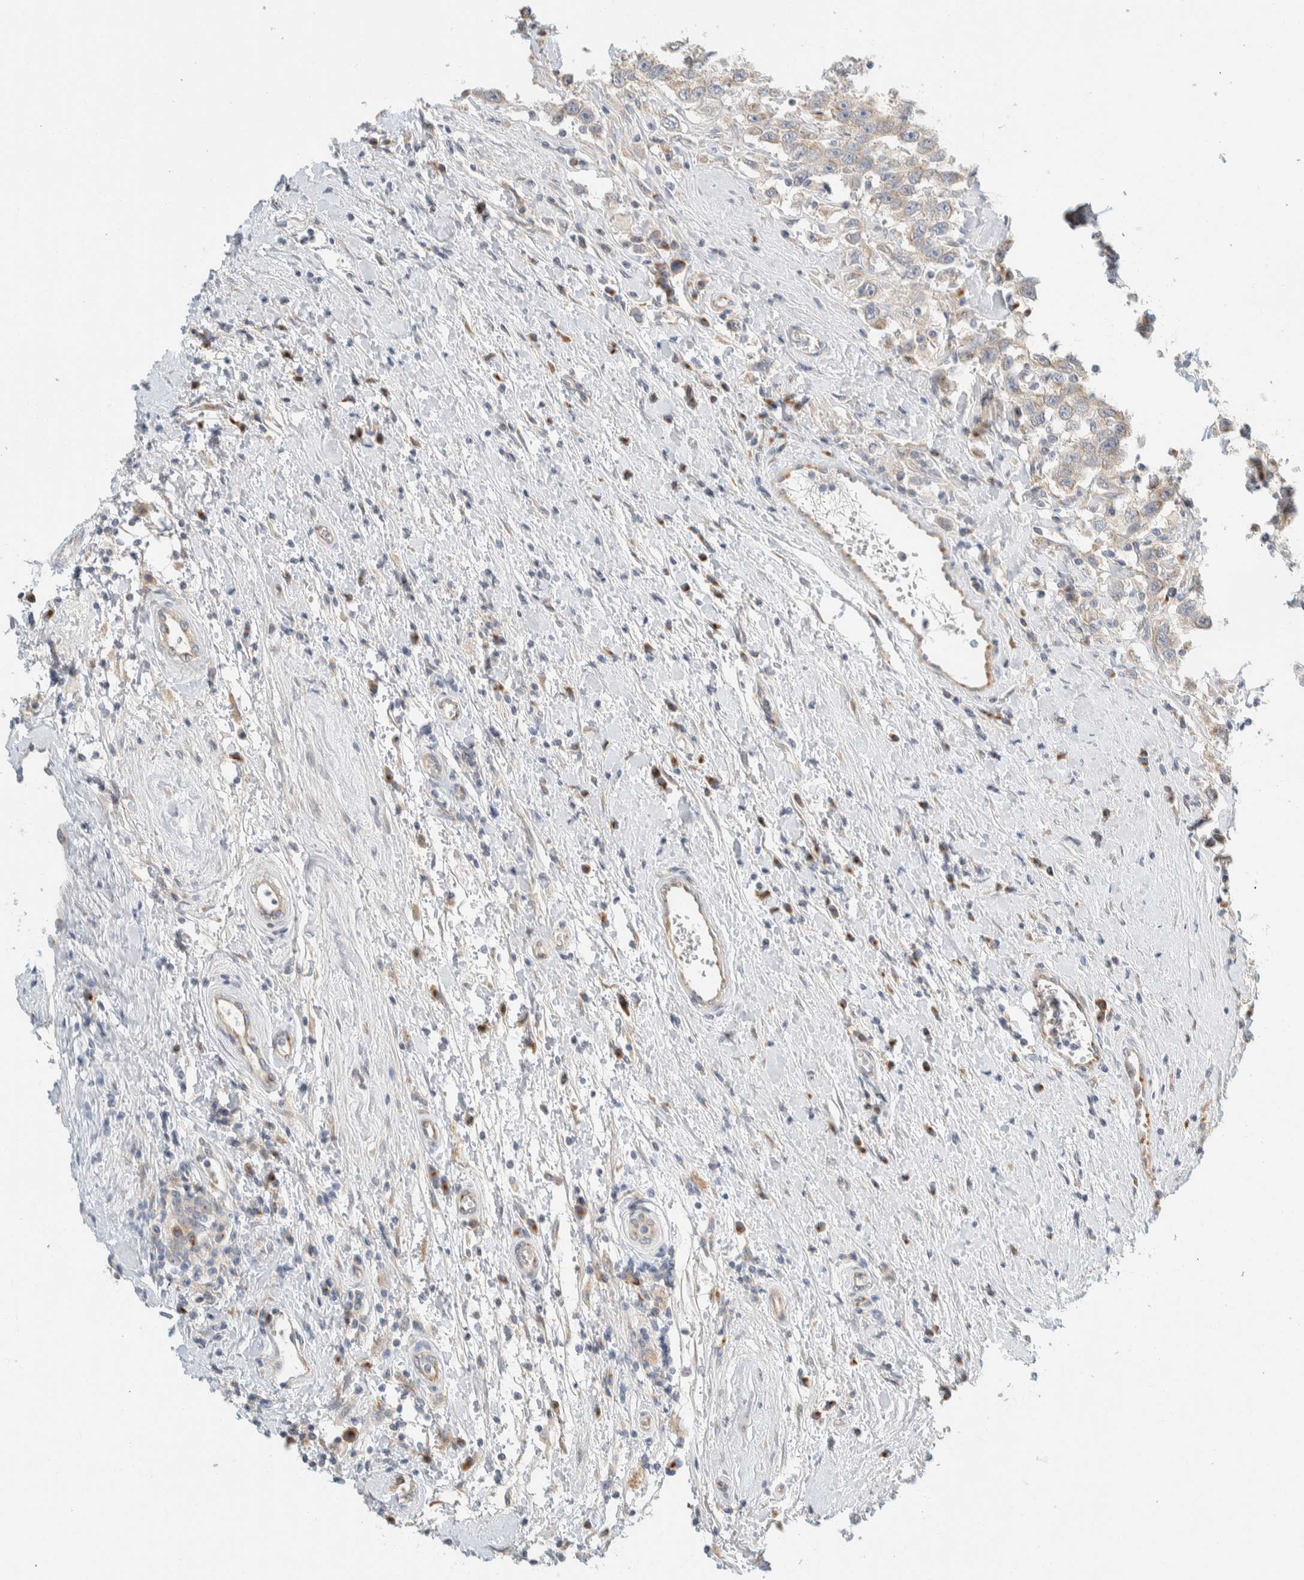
{"staining": {"intensity": "weak", "quantity": "25%-75%", "location": "cytoplasmic/membranous"}, "tissue": "testis cancer", "cell_type": "Tumor cells", "image_type": "cancer", "snomed": [{"axis": "morphology", "description": "Seminoma, NOS"}, {"axis": "topography", "description": "Testis"}], "caption": "Brown immunohistochemical staining in testis seminoma reveals weak cytoplasmic/membranous staining in approximately 25%-75% of tumor cells. Using DAB (brown) and hematoxylin (blue) stains, captured at high magnification using brightfield microscopy.", "gene": "TMEM184B", "patient": {"sex": "male", "age": 41}}